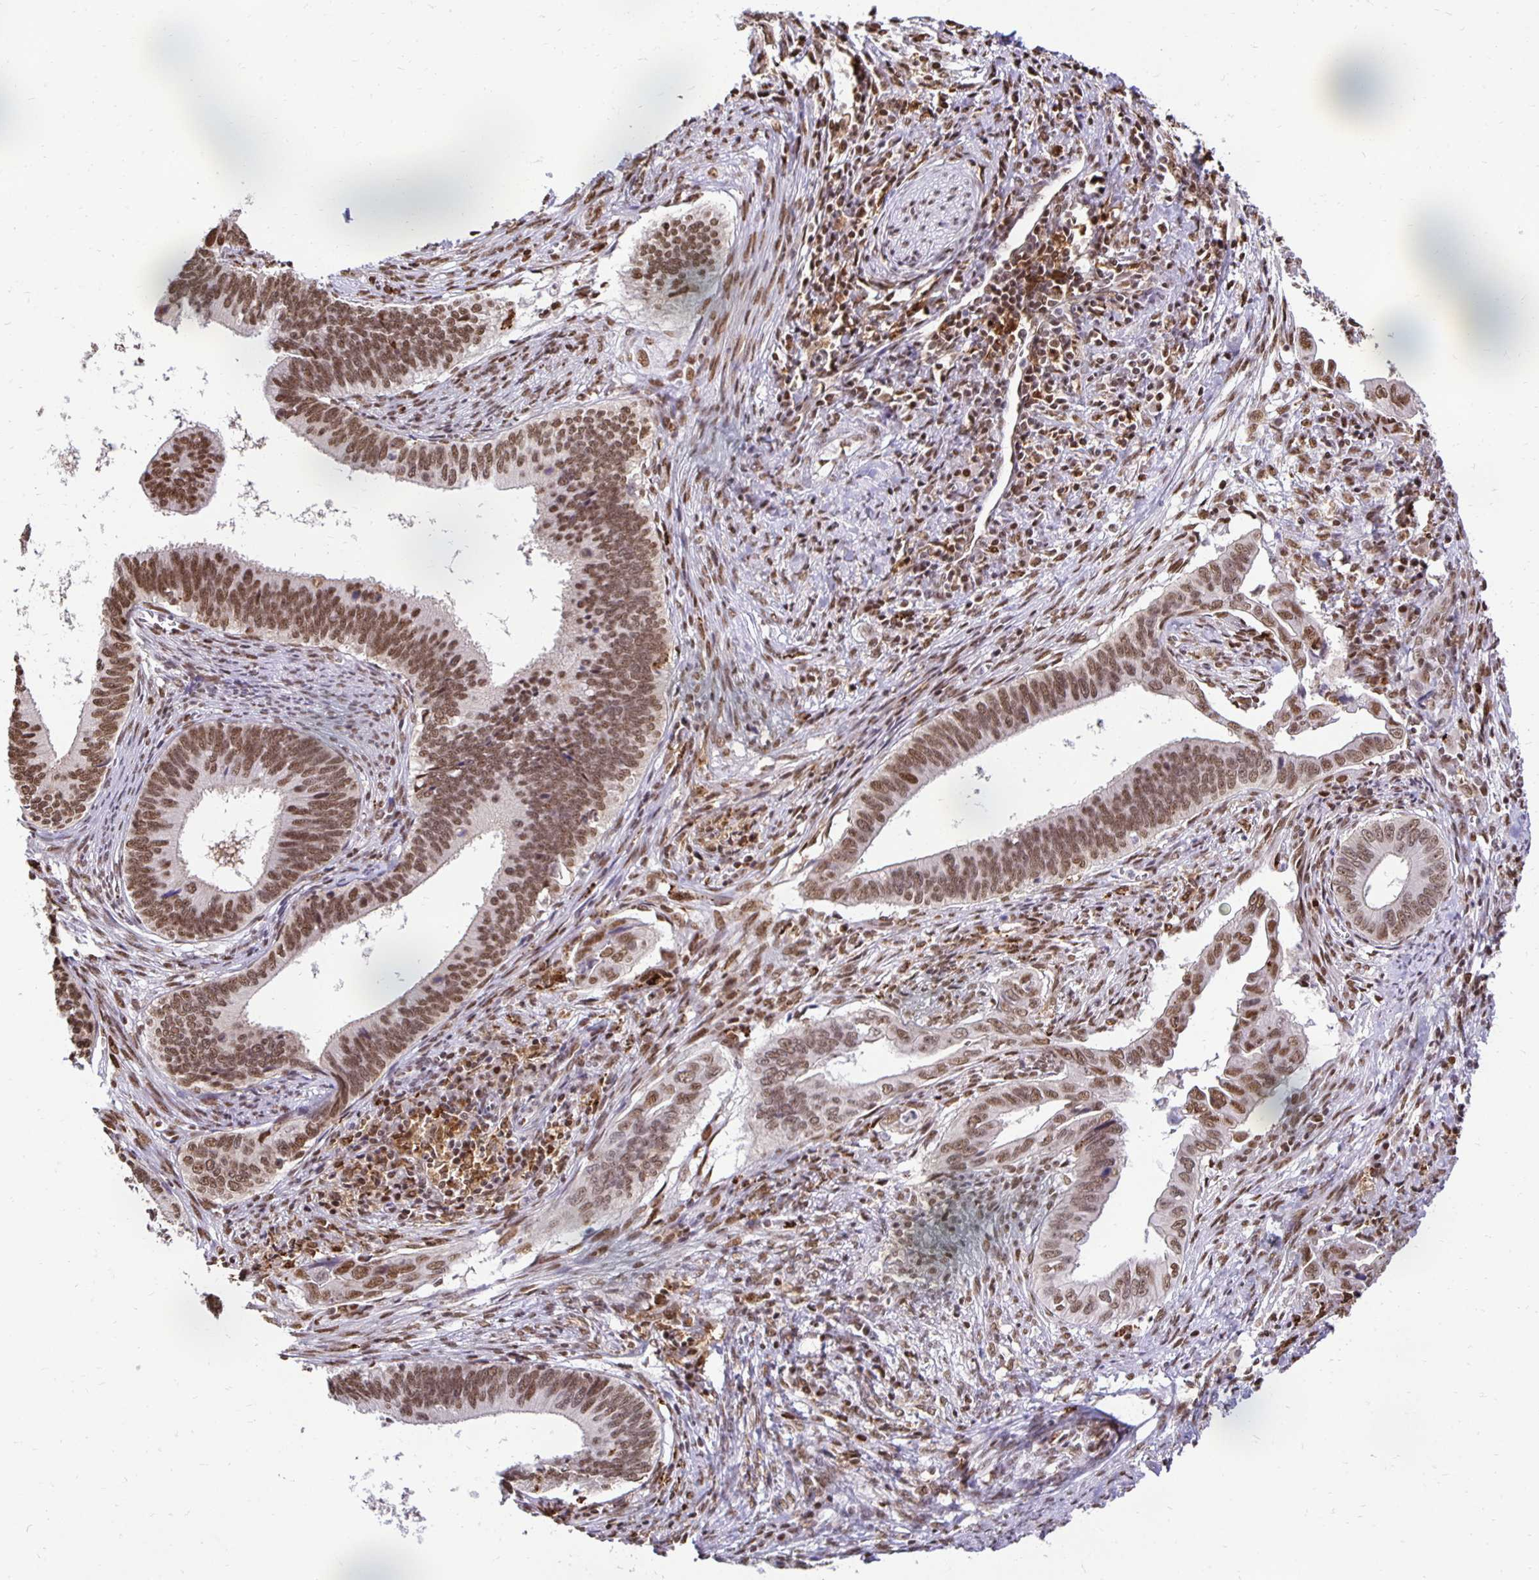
{"staining": {"intensity": "moderate", "quantity": ">75%", "location": "nuclear"}, "tissue": "cervical cancer", "cell_type": "Tumor cells", "image_type": "cancer", "snomed": [{"axis": "morphology", "description": "Adenocarcinoma, NOS"}, {"axis": "topography", "description": "Cervix"}], "caption": "An IHC histopathology image of neoplastic tissue is shown. Protein staining in brown labels moderate nuclear positivity in cervical cancer within tumor cells.", "gene": "ZNF579", "patient": {"sex": "female", "age": 42}}